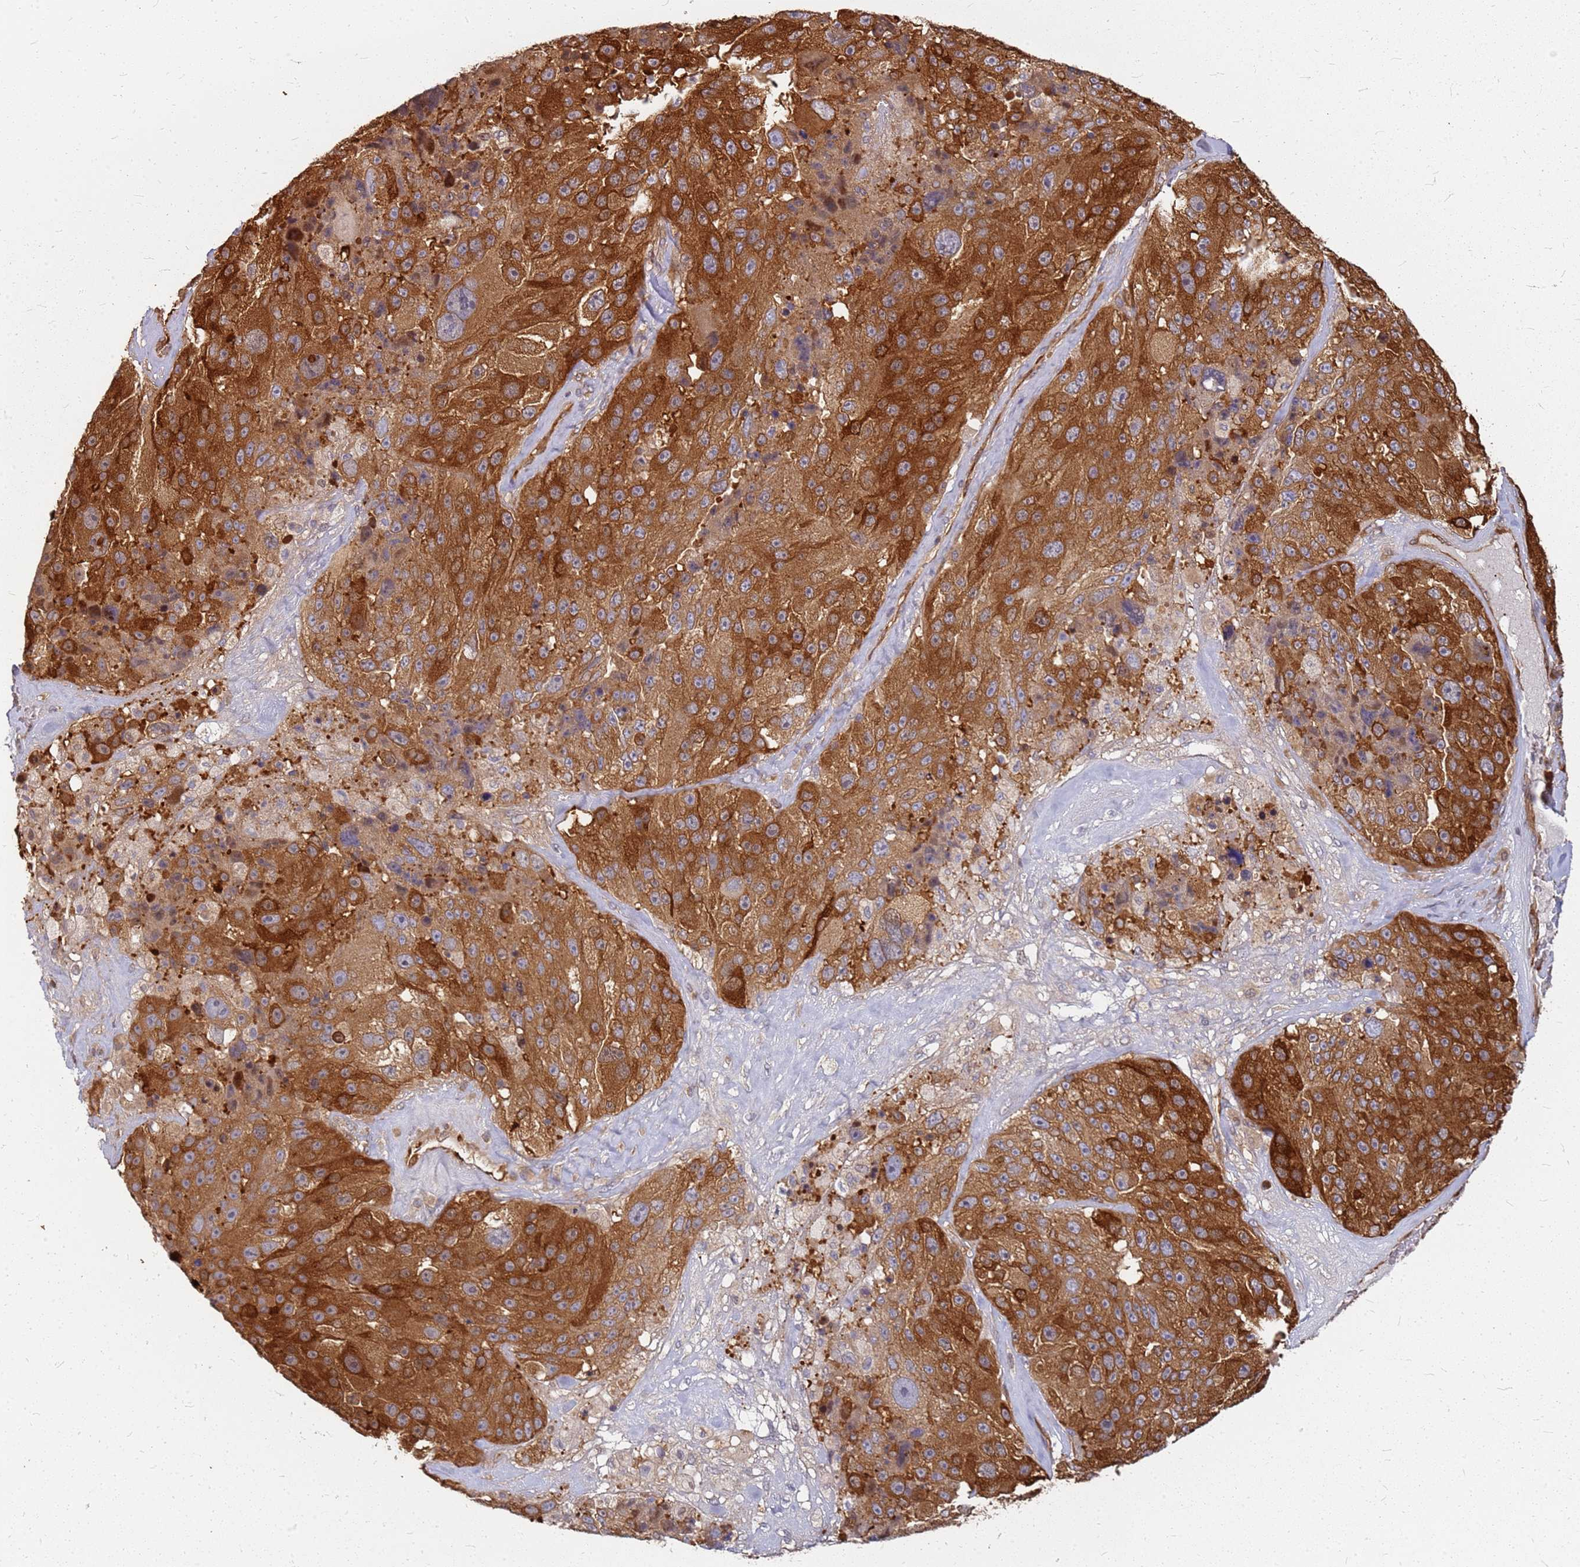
{"staining": {"intensity": "strong", "quantity": ">75%", "location": "cytoplasmic/membranous"}, "tissue": "melanoma", "cell_type": "Tumor cells", "image_type": "cancer", "snomed": [{"axis": "morphology", "description": "Malignant melanoma, Metastatic site"}, {"axis": "topography", "description": "Lymph node"}], "caption": "Melanoma stained with immunohistochemistry (IHC) reveals strong cytoplasmic/membranous positivity in approximately >75% of tumor cells.", "gene": "HDX", "patient": {"sex": "male", "age": 62}}